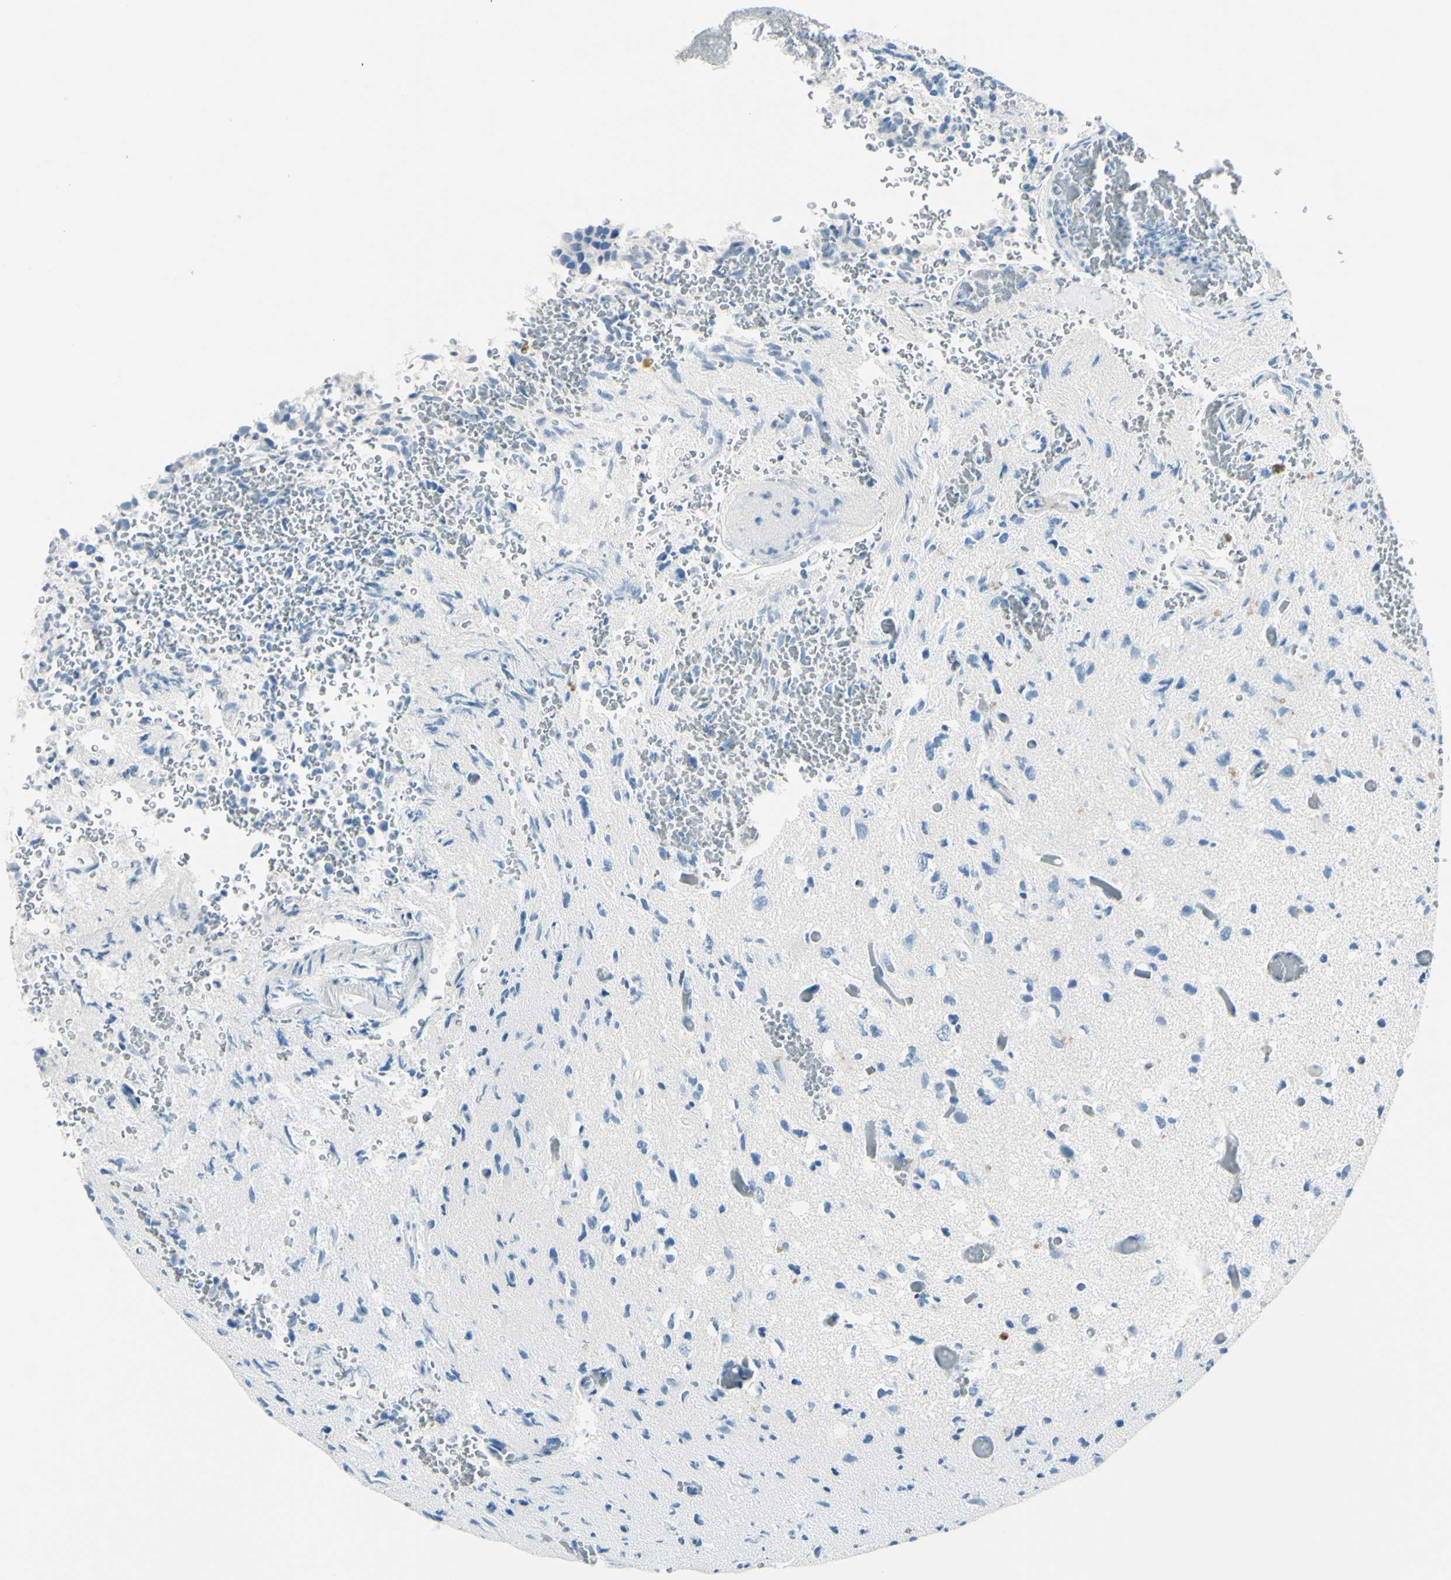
{"staining": {"intensity": "negative", "quantity": "none", "location": "none"}, "tissue": "glioma", "cell_type": "Tumor cells", "image_type": "cancer", "snomed": [{"axis": "morphology", "description": "Glioma, malignant, High grade"}, {"axis": "topography", "description": "pancreas cauda"}], "caption": "Glioma stained for a protein using immunohistochemistry (IHC) reveals no expression tumor cells.", "gene": "CDH15", "patient": {"sex": "male", "age": 60}}